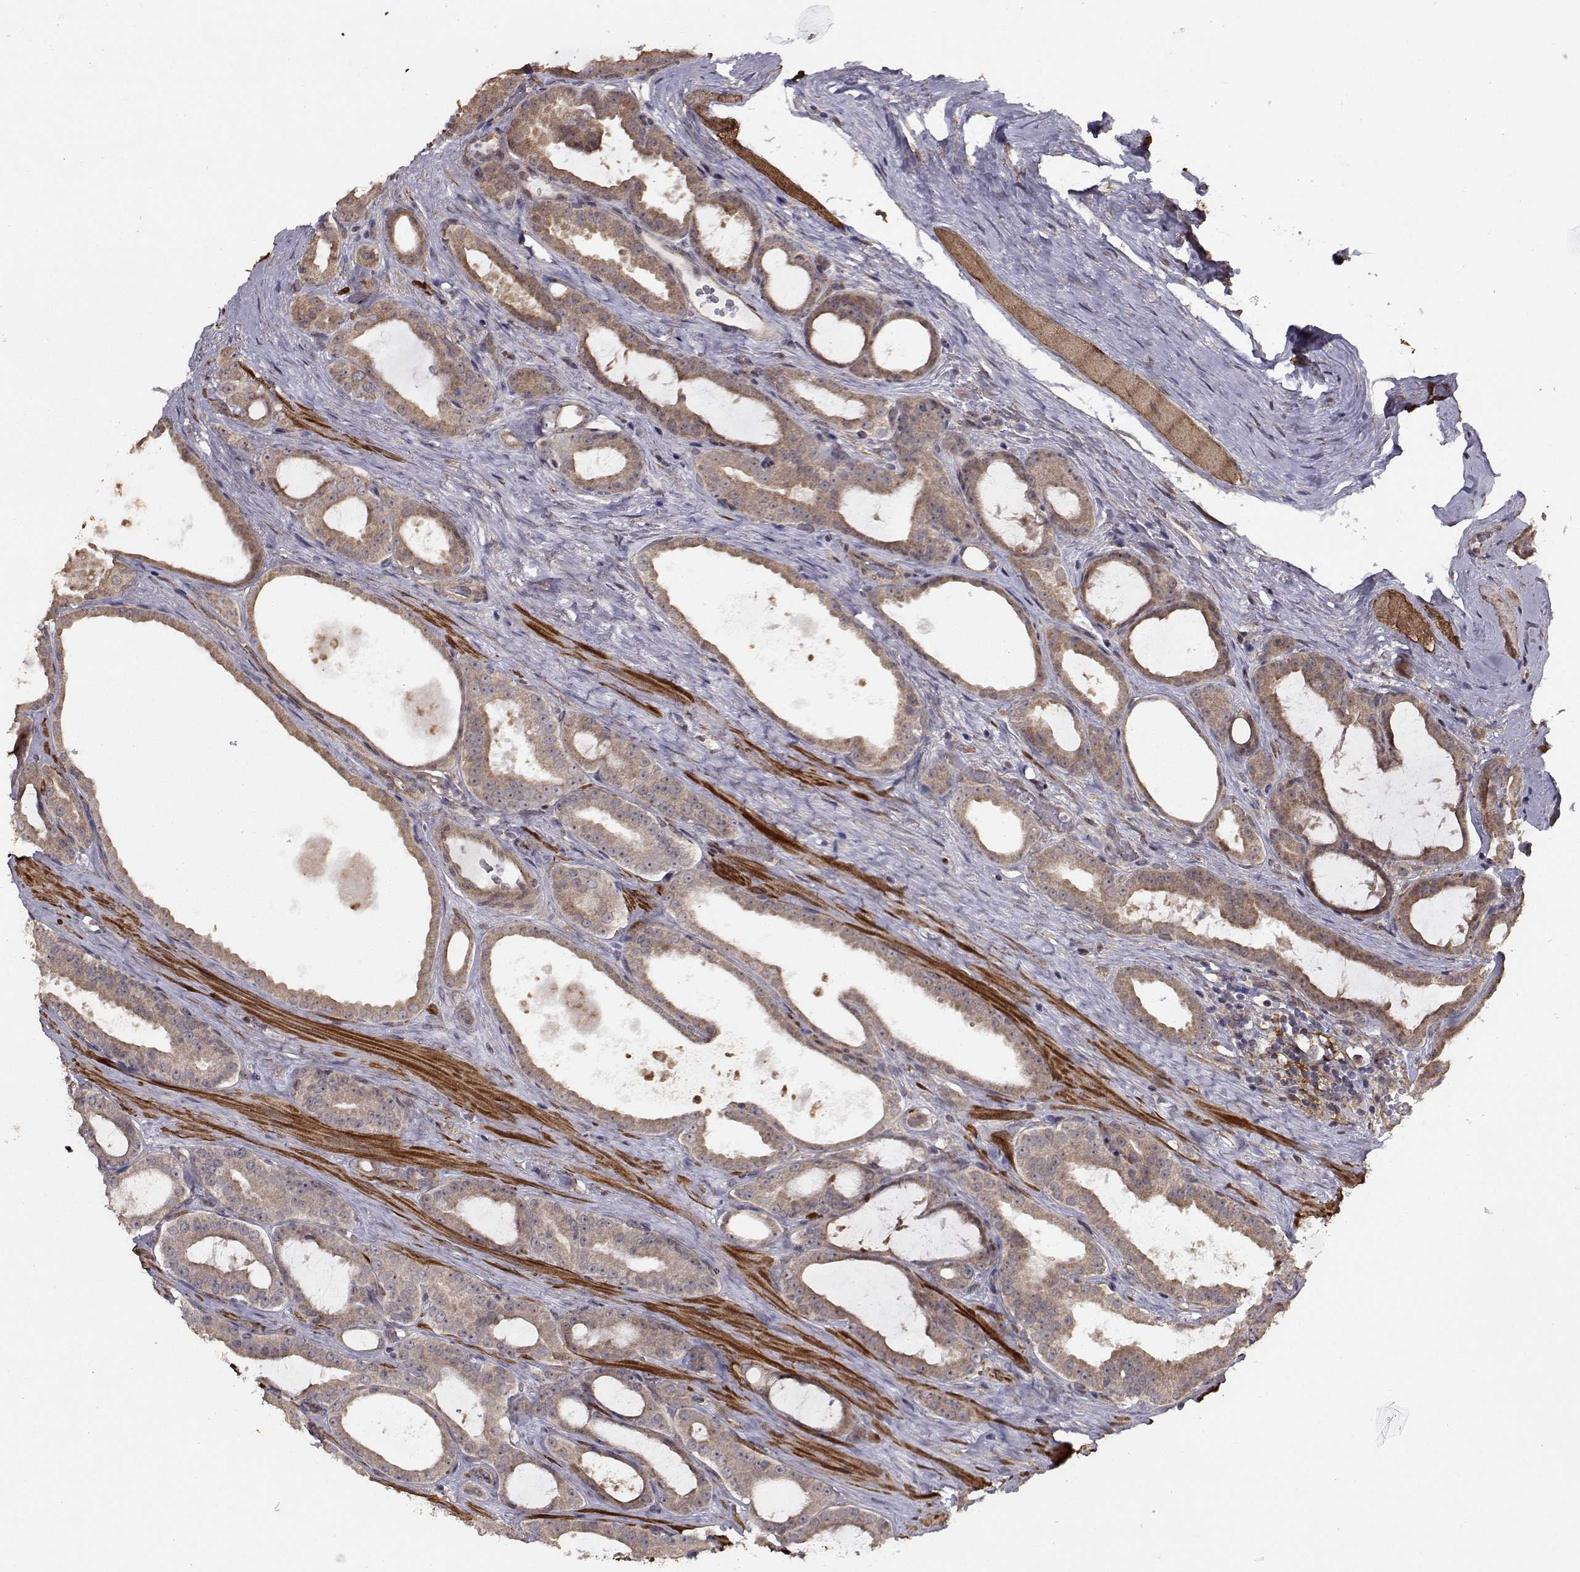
{"staining": {"intensity": "weak", "quantity": "25%-75%", "location": "cytoplasmic/membranous"}, "tissue": "prostate cancer", "cell_type": "Tumor cells", "image_type": "cancer", "snomed": [{"axis": "morphology", "description": "Adenocarcinoma, NOS"}, {"axis": "topography", "description": "Prostate"}], "caption": "Adenocarcinoma (prostate) stained with a protein marker displays weak staining in tumor cells.", "gene": "TRIP10", "patient": {"sex": "male", "age": 67}}